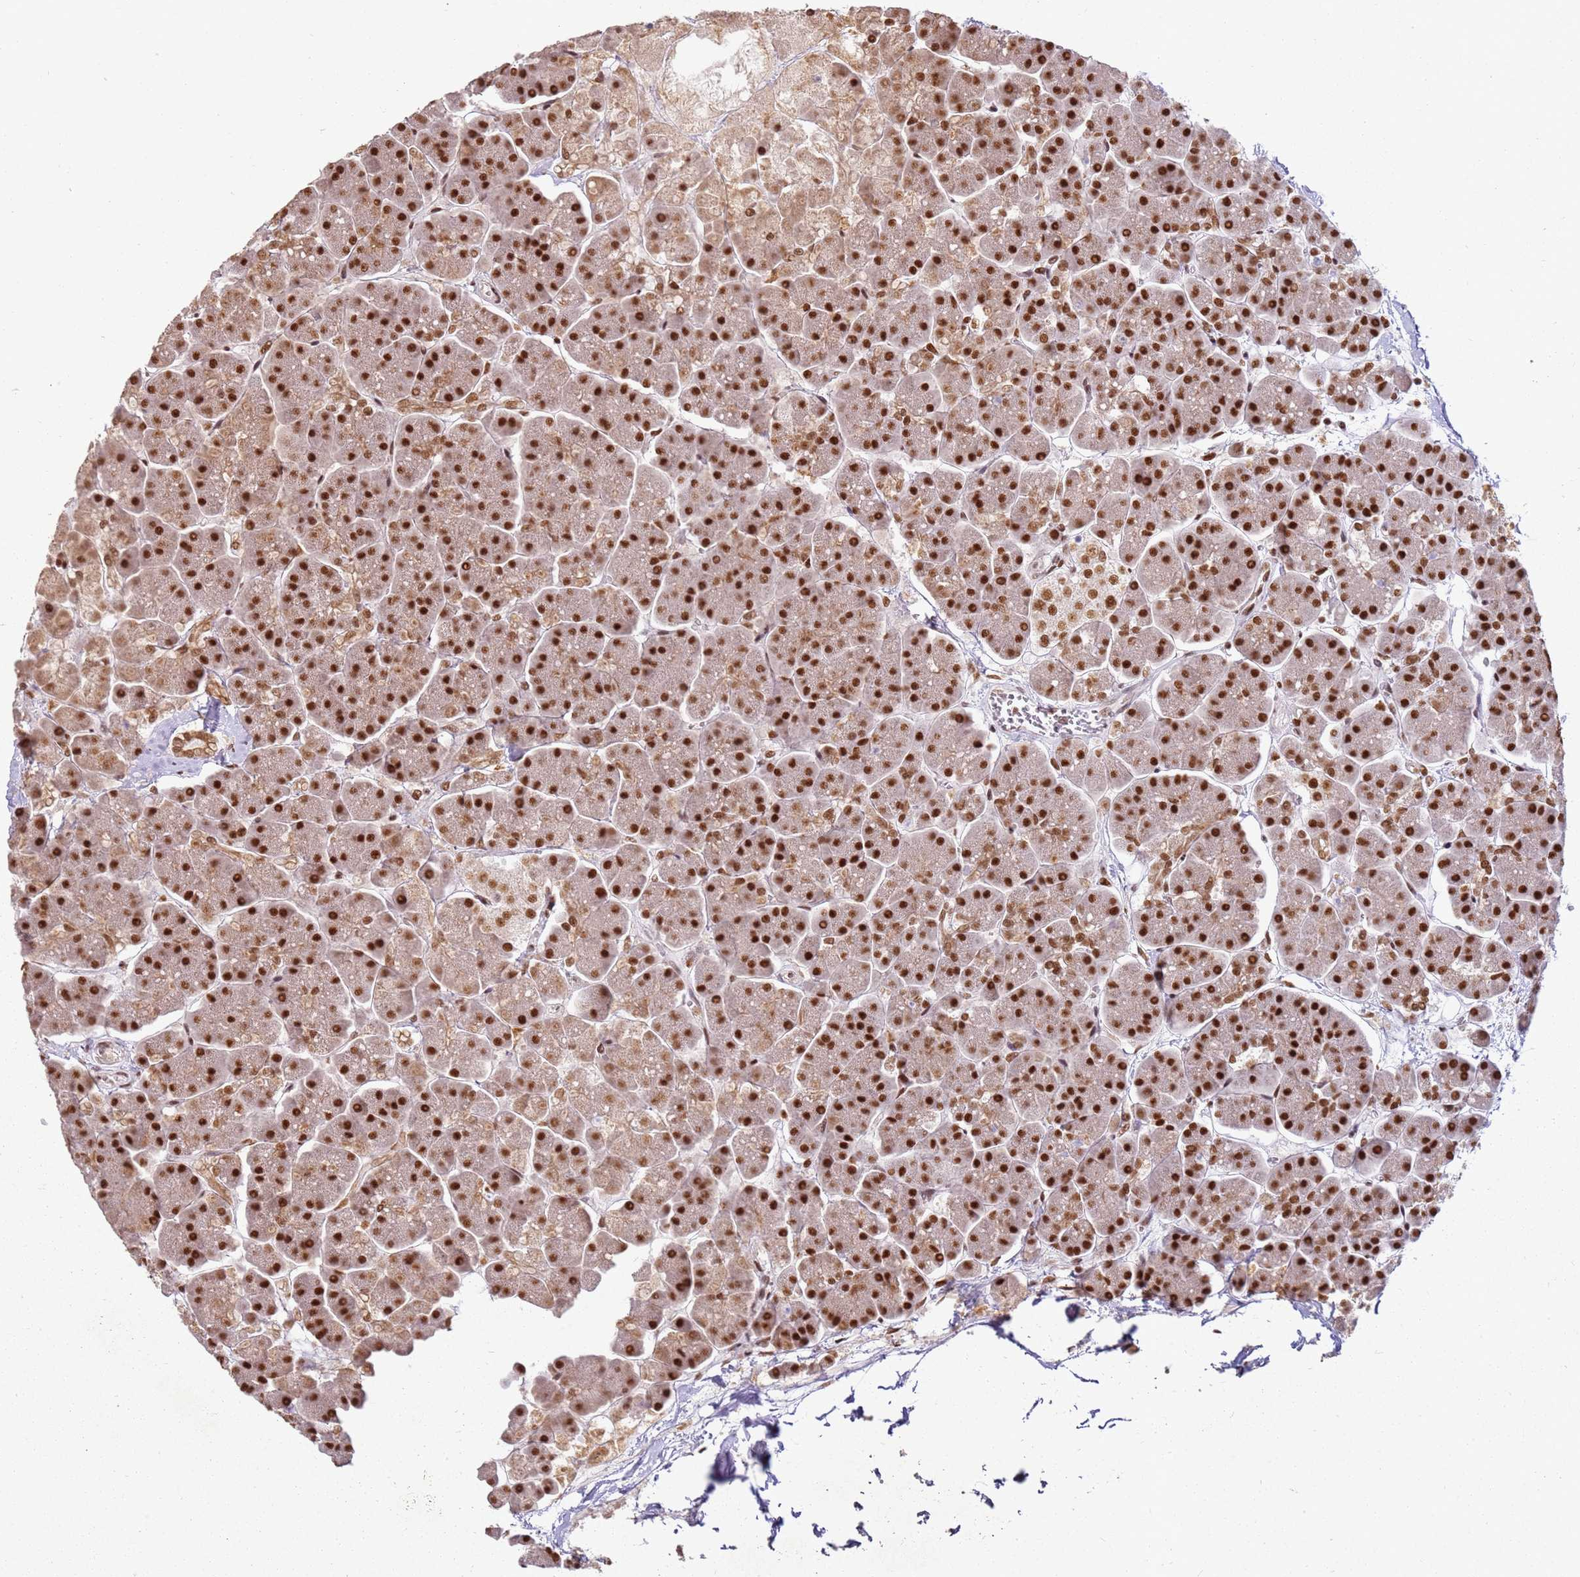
{"staining": {"intensity": "strong", "quantity": ">75%", "location": "nuclear"}, "tissue": "pancreas", "cell_type": "Exocrine glandular cells", "image_type": "normal", "snomed": [{"axis": "morphology", "description": "Normal tissue, NOS"}, {"axis": "topography", "description": "Pancreas"}, {"axis": "topography", "description": "Peripheral nerve tissue"}], "caption": "Pancreas stained with immunohistochemistry (IHC) demonstrates strong nuclear expression in about >75% of exocrine glandular cells.", "gene": "TENT4A", "patient": {"sex": "male", "age": 54}}